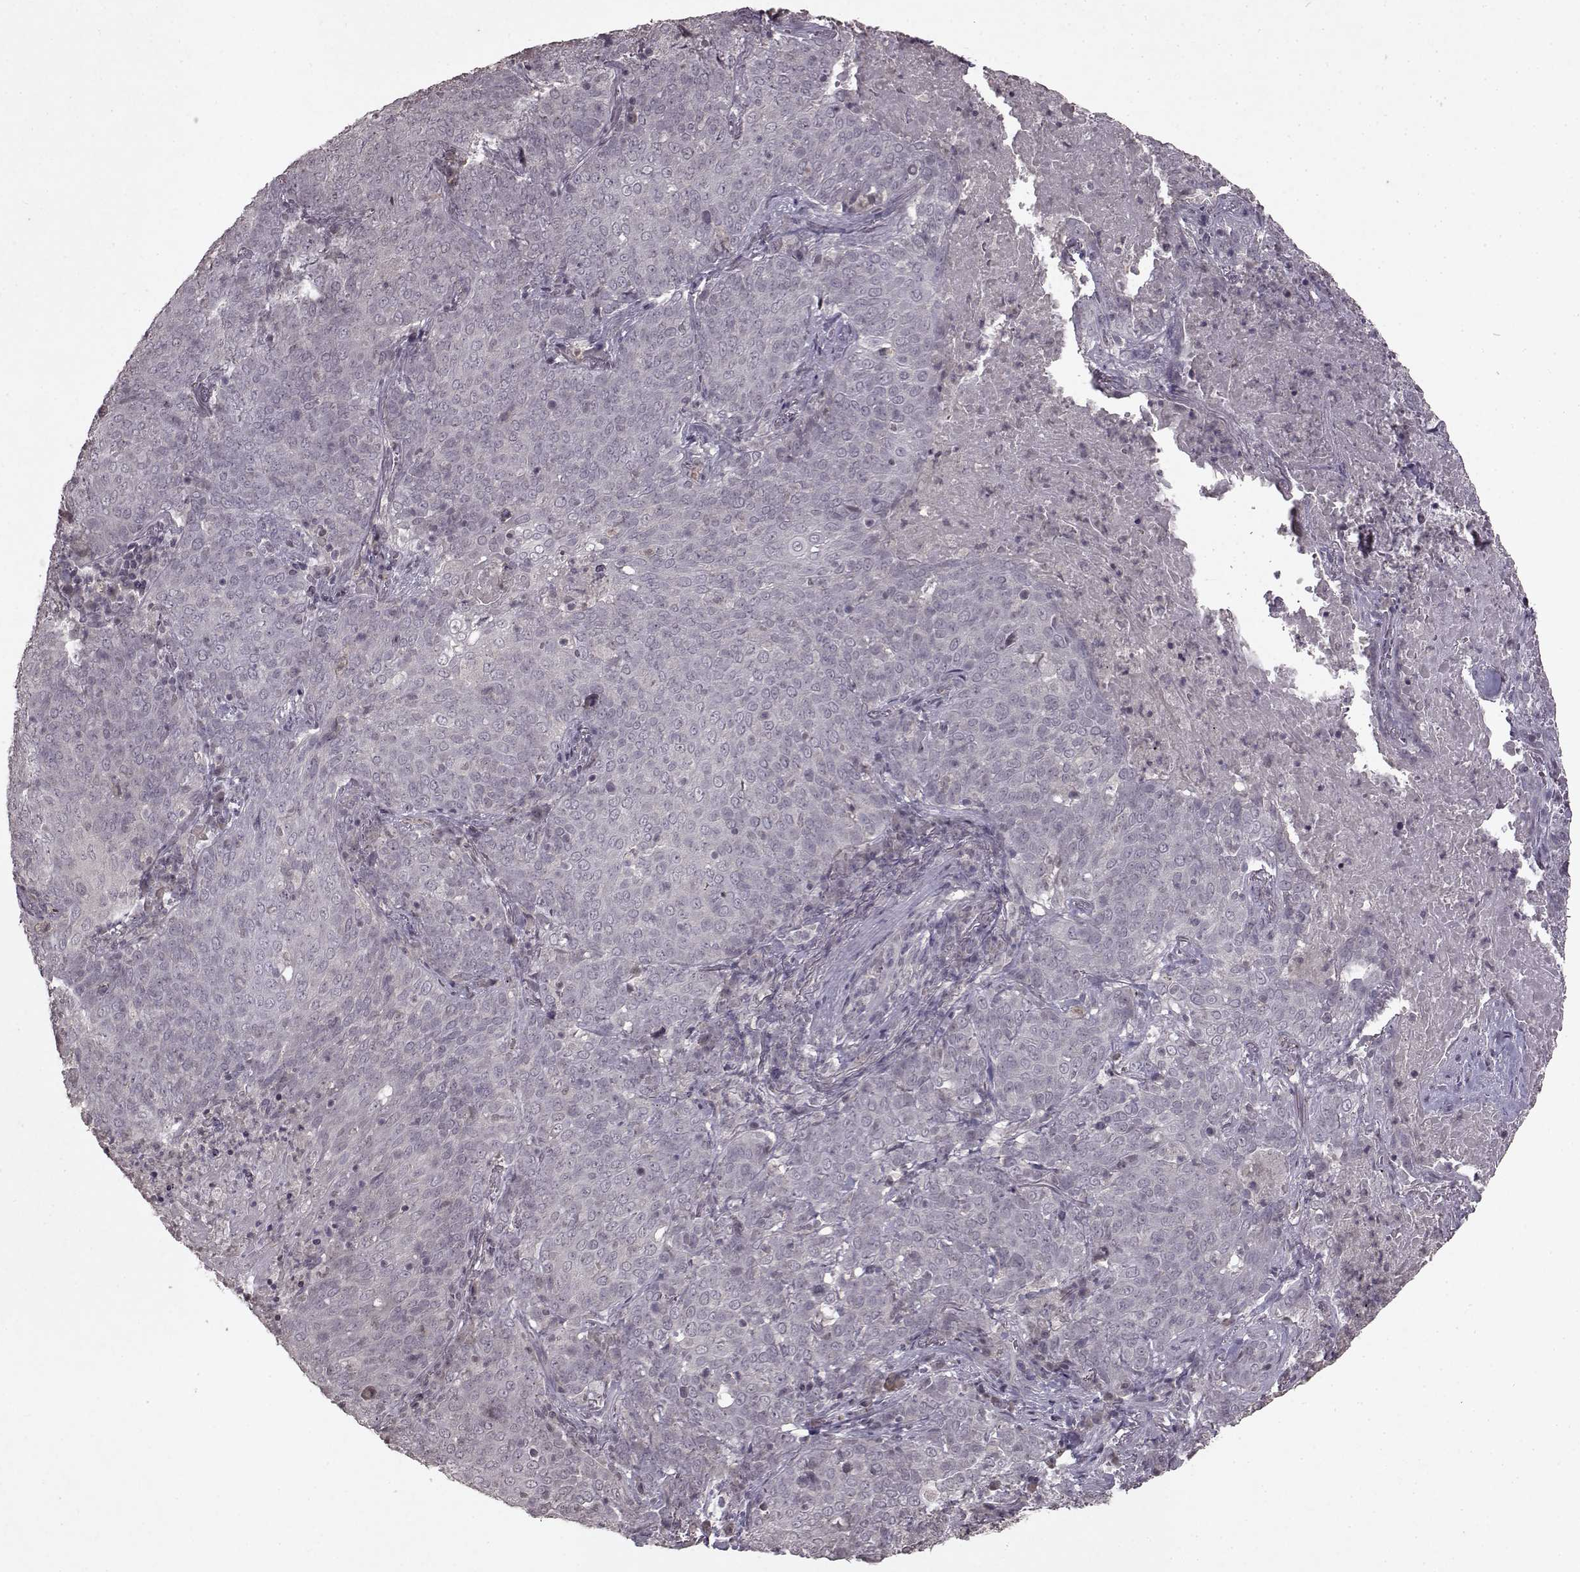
{"staining": {"intensity": "negative", "quantity": "none", "location": "none"}, "tissue": "lung cancer", "cell_type": "Tumor cells", "image_type": "cancer", "snomed": [{"axis": "morphology", "description": "Squamous cell carcinoma, NOS"}, {"axis": "topography", "description": "Lung"}], "caption": "This is an IHC photomicrograph of human lung cancer. There is no expression in tumor cells.", "gene": "LHB", "patient": {"sex": "male", "age": 82}}